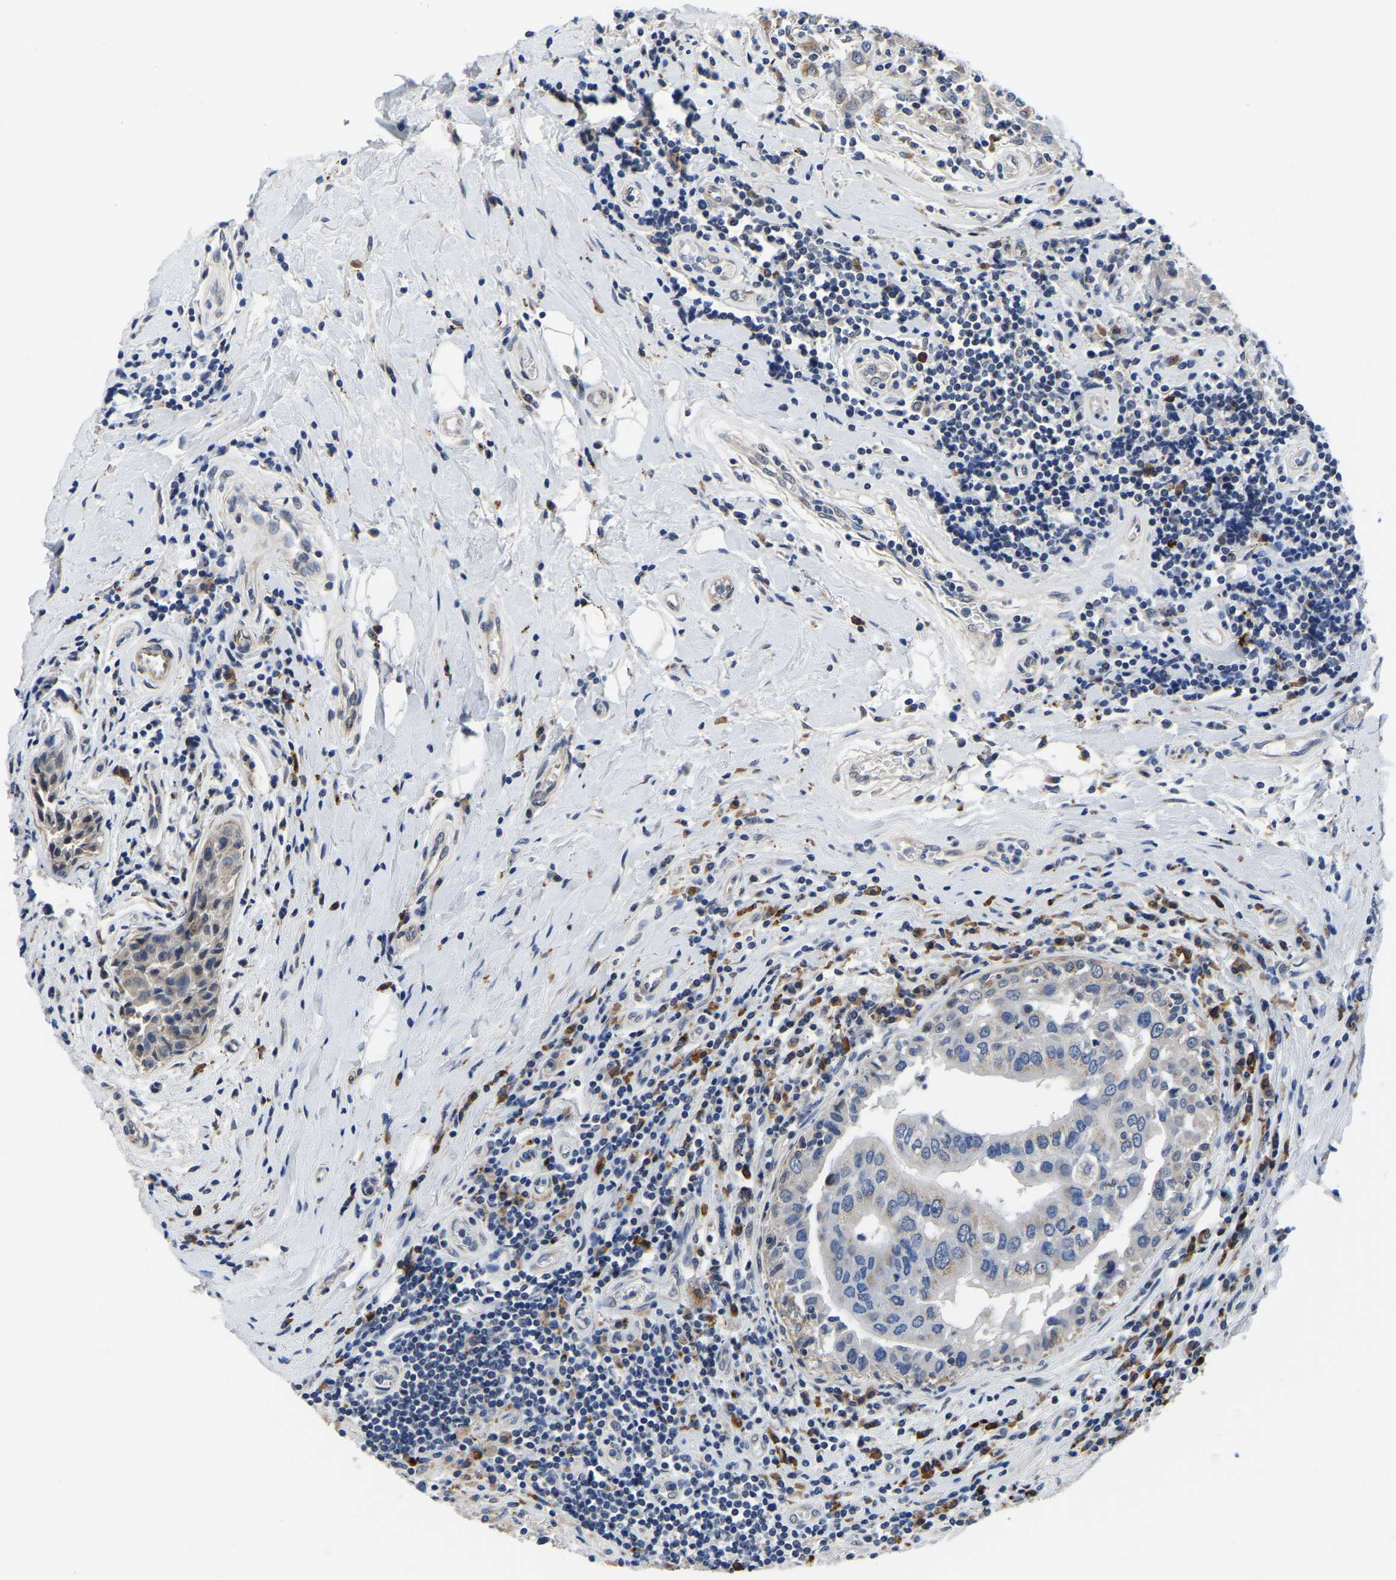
{"staining": {"intensity": "negative", "quantity": "none", "location": "none"}, "tissue": "breast cancer", "cell_type": "Tumor cells", "image_type": "cancer", "snomed": [{"axis": "morphology", "description": "Duct carcinoma"}, {"axis": "topography", "description": "Breast"}], "caption": "Tumor cells show no significant expression in breast cancer (intraductal carcinoma).", "gene": "PDLIM7", "patient": {"sex": "female", "age": 27}}